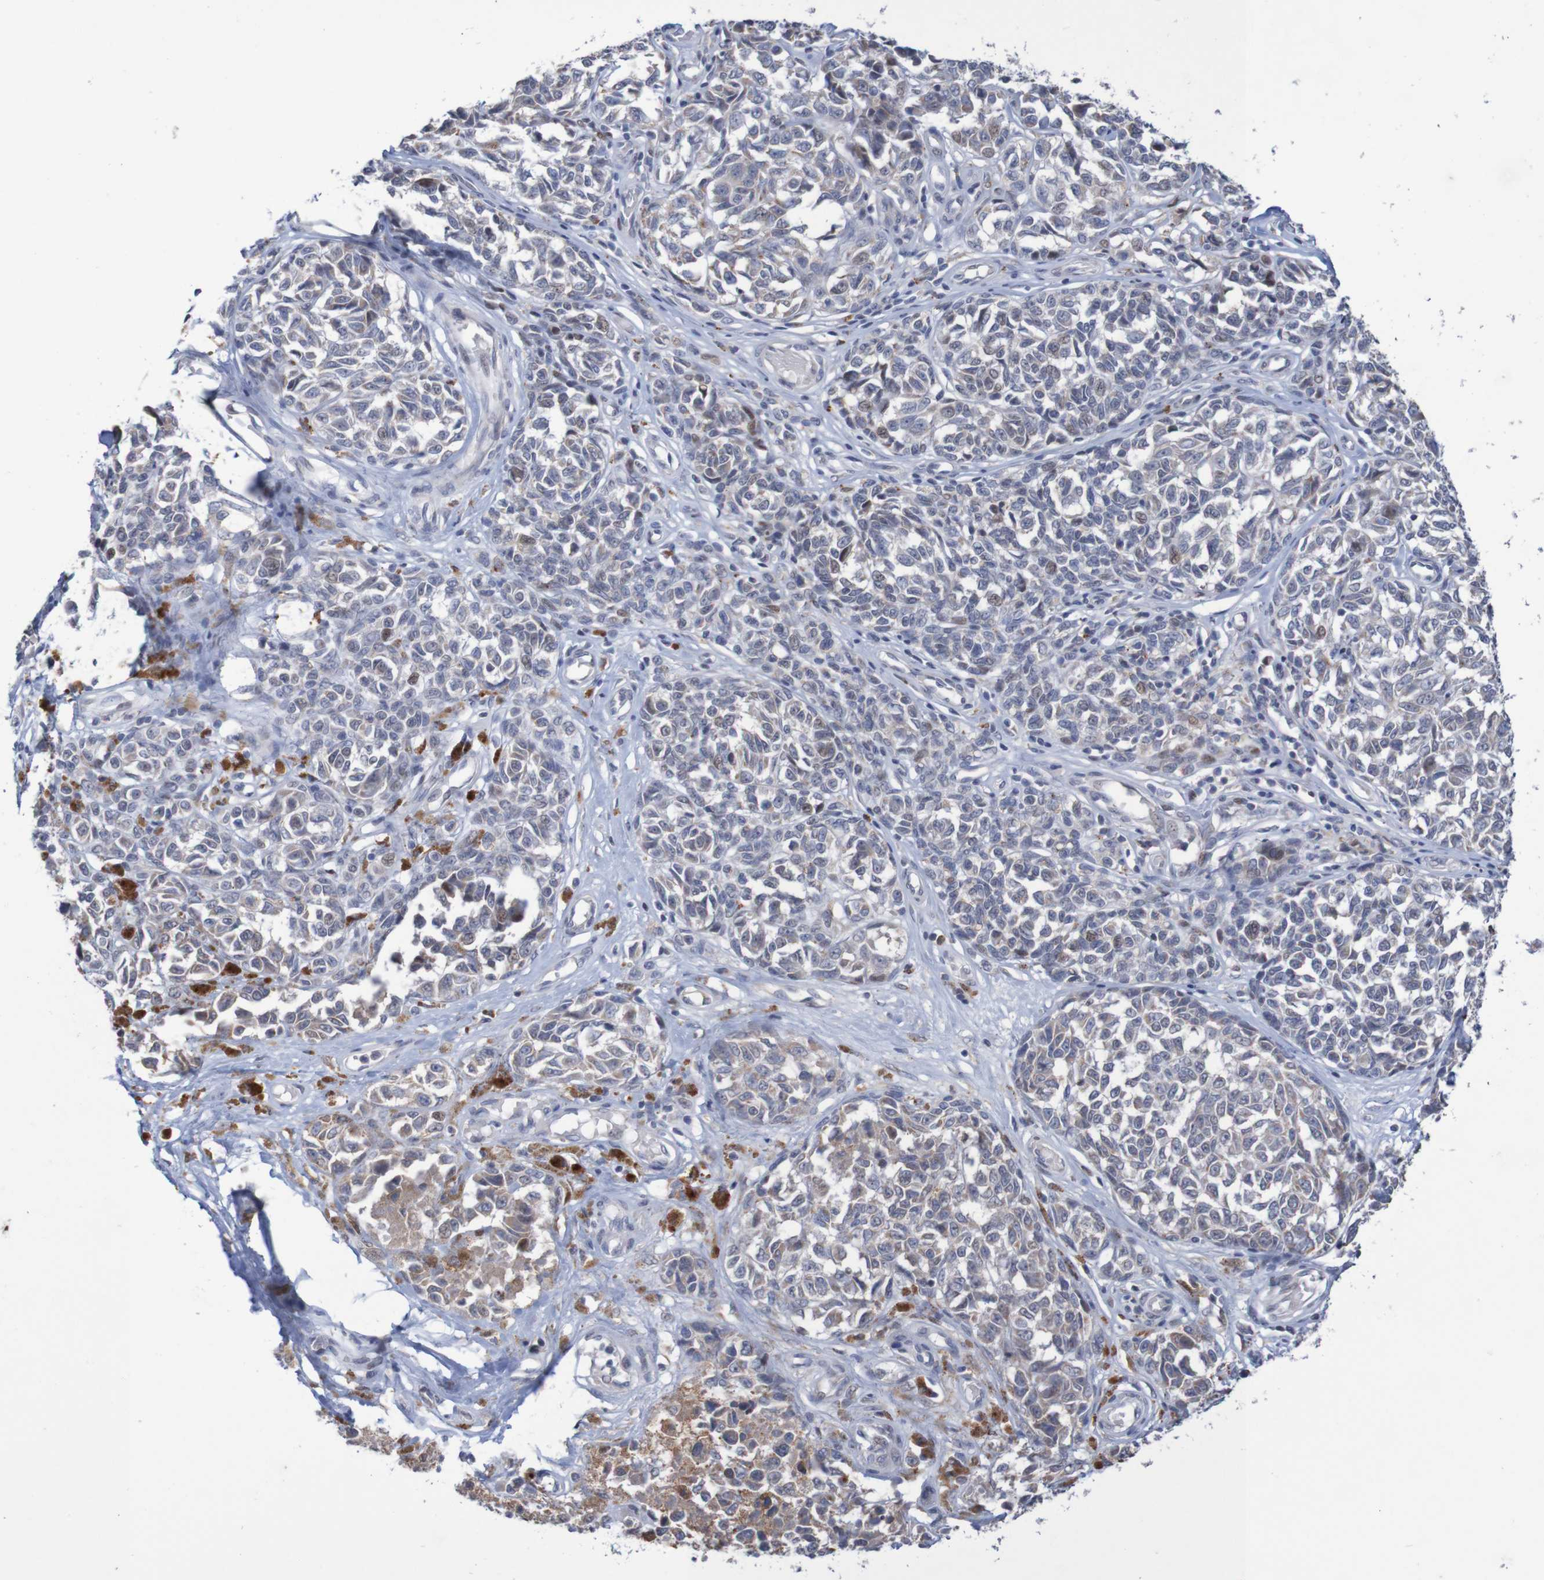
{"staining": {"intensity": "negative", "quantity": "none", "location": "none"}, "tissue": "melanoma", "cell_type": "Tumor cells", "image_type": "cancer", "snomed": [{"axis": "morphology", "description": "Malignant melanoma, NOS"}, {"axis": "topography", "description": "Skin"}], "caption": "There is no significant staining in tumor cells of melanoma.", "gene": "FBP2", "patient": {"sex": "female", "age": 64}}